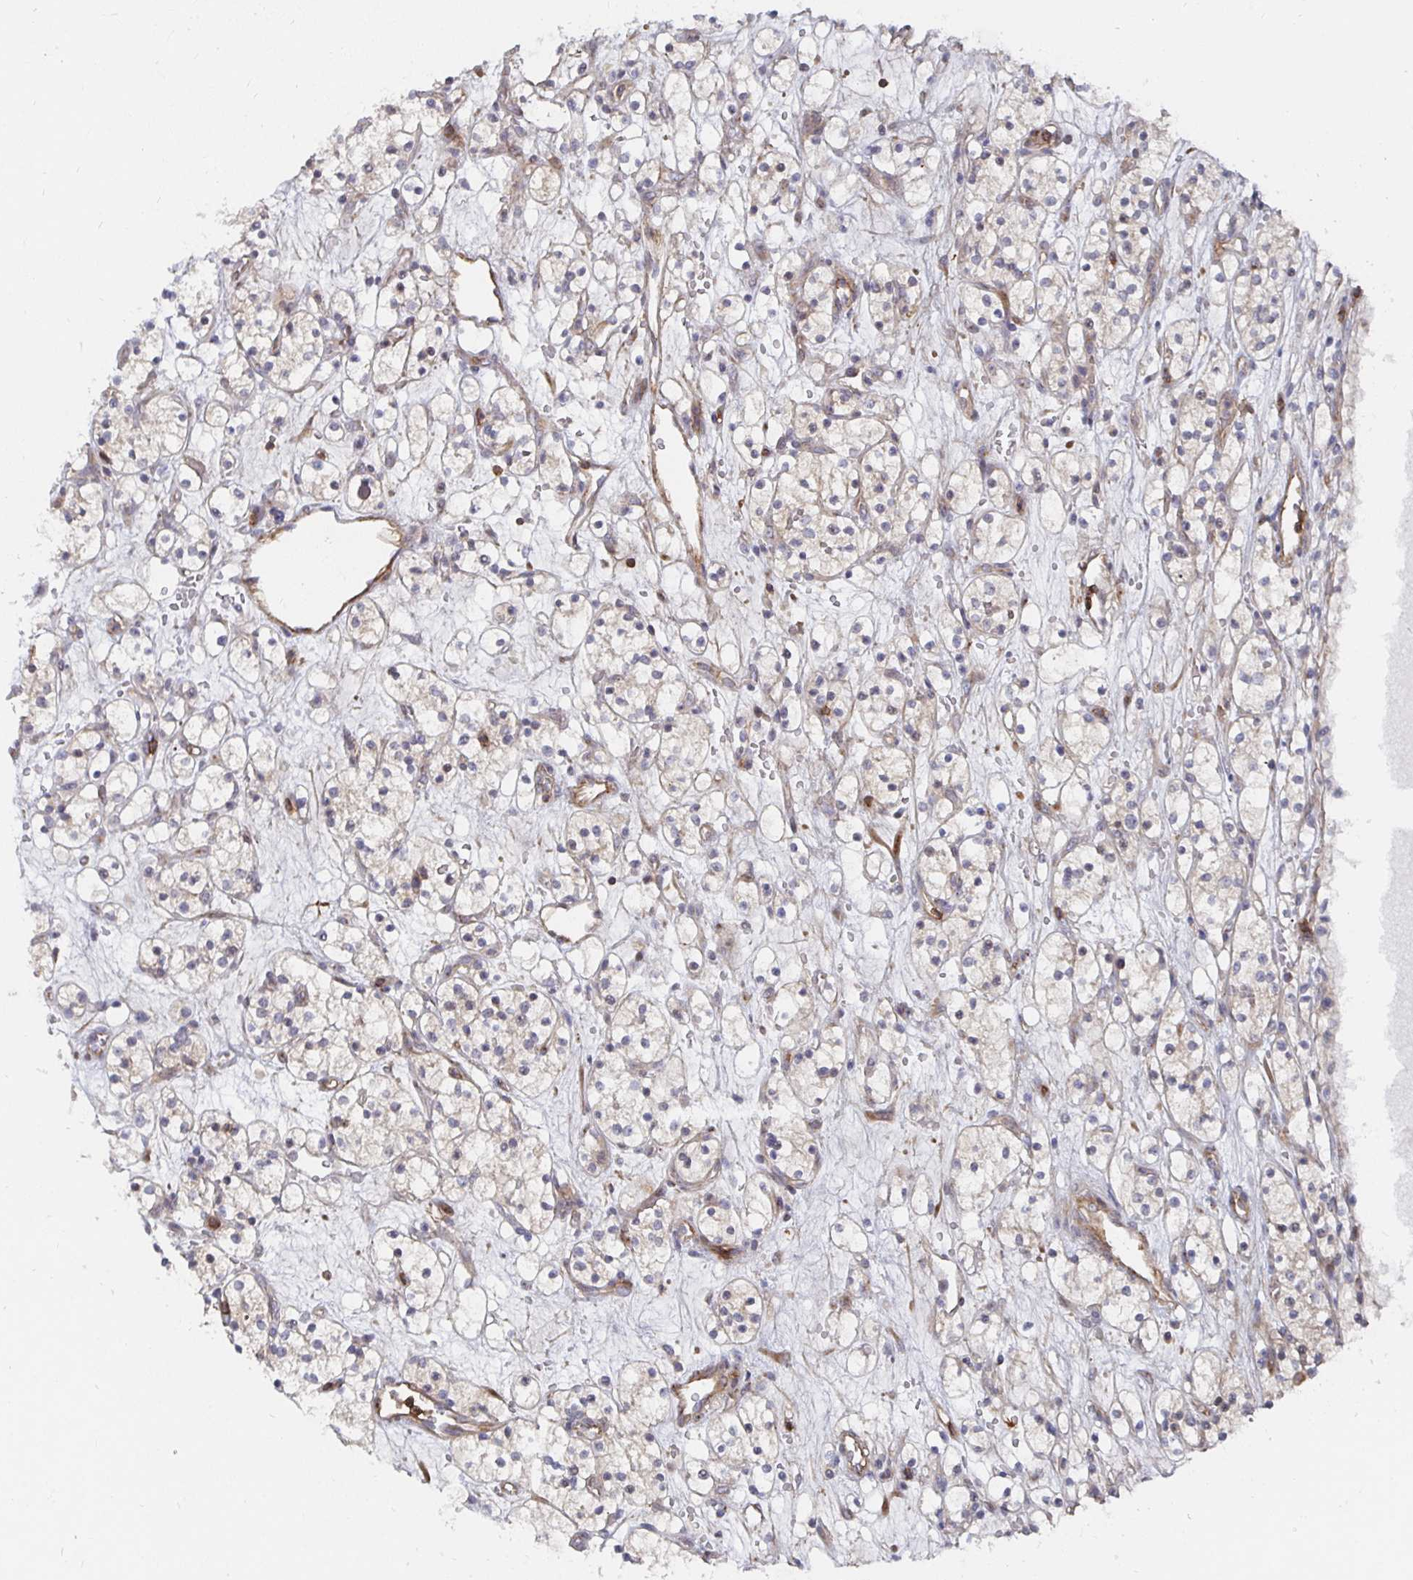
{"staining": {"intensity": "weak", "quantity": "<25%", "location": "cytoplasmic/membranous"}, "tissue": "renal cancer", "cell_type": "Tumor cells", "image_type": "cancer", "snomed": [{"axis": "morphology", "description": "Adenocarcinoma, NOS"}, {"axis": "topography", "description": "Kidney"}], "caption": "Immunohistochemical staining of human renal cancer displays no significant positivity in tumor cells.", "gene": "GJA4", "patient": {"sex": "female", "age": 60}}